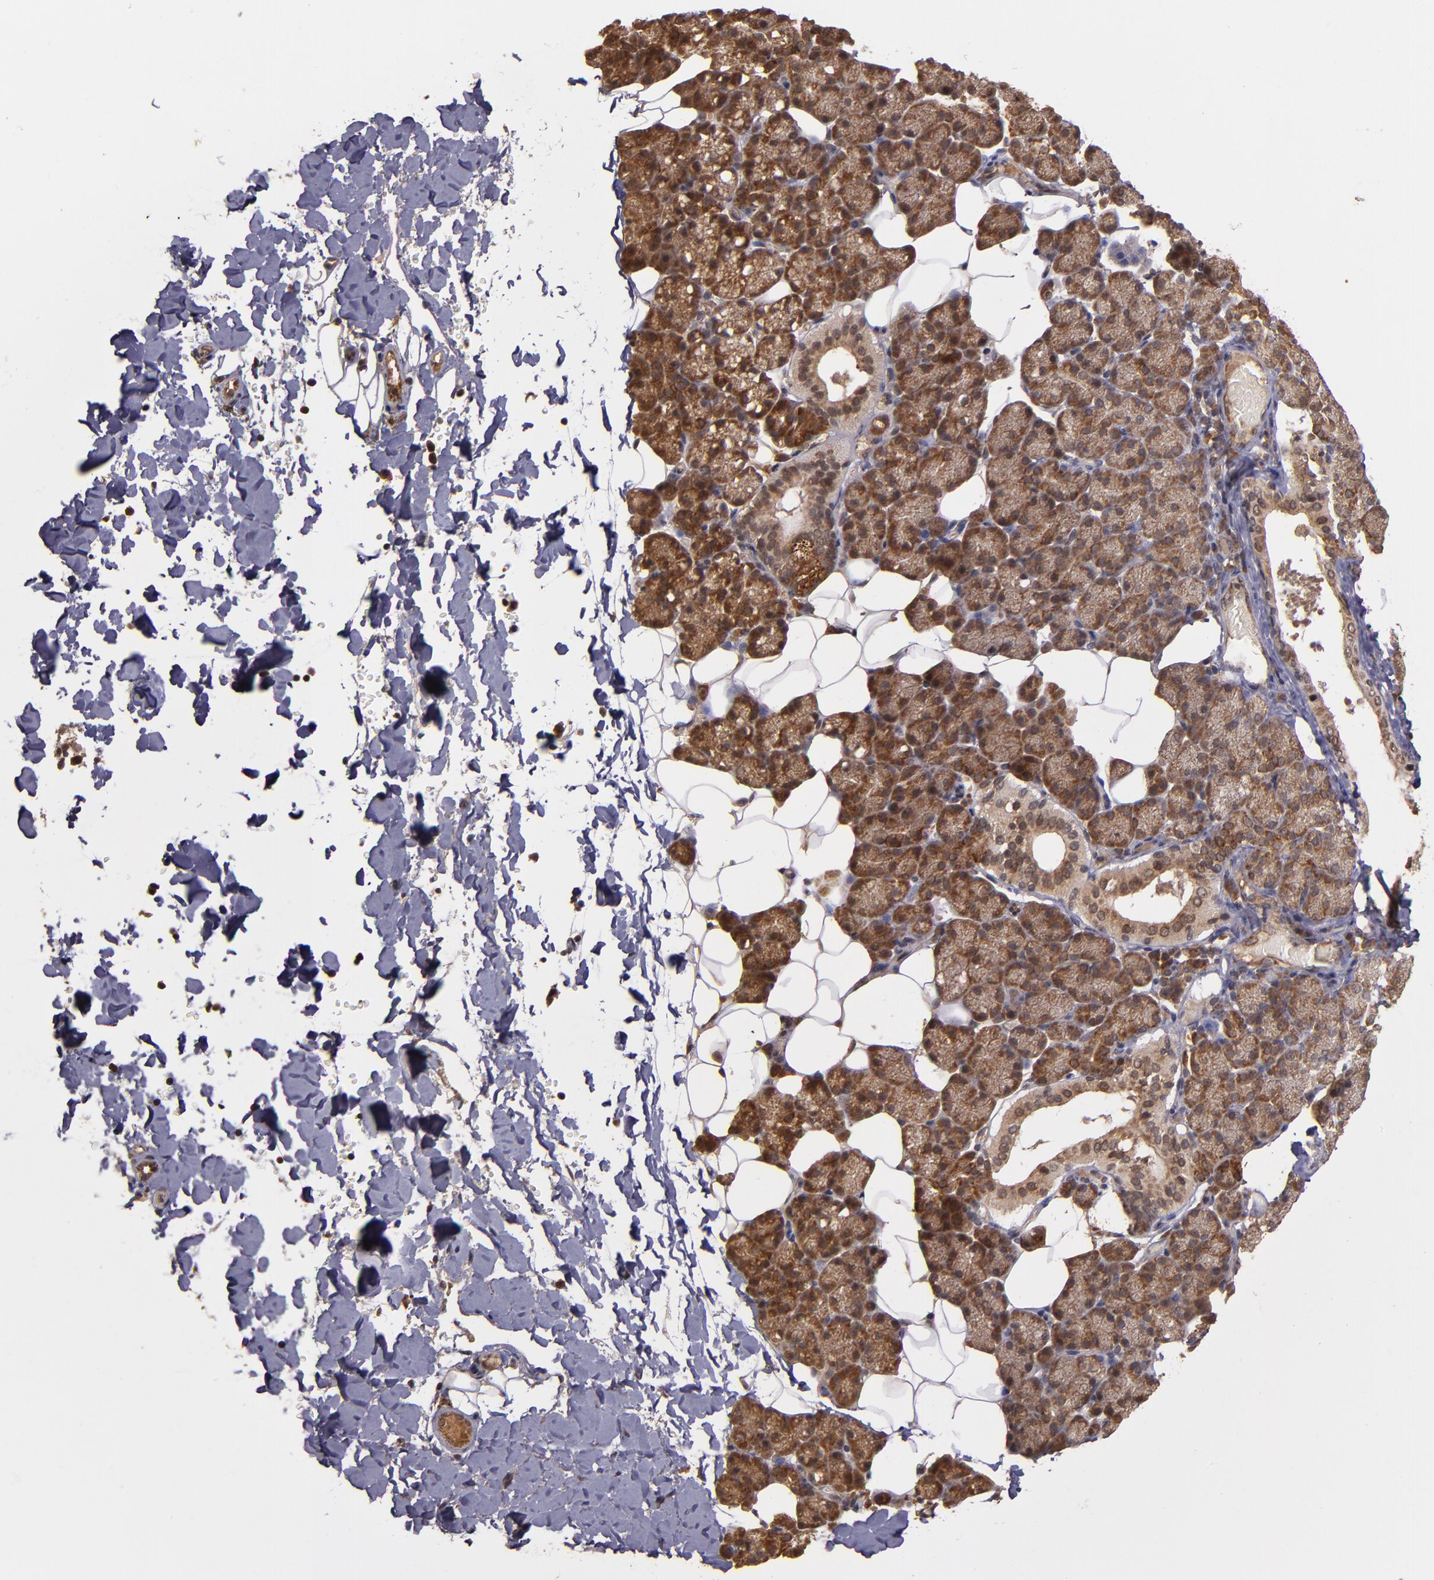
{"staining": {"intensity": "moderate", "quantity": ">75%", "location": "cytoplasmic/membranous"}, "tissue": "salivary gland", "cell_type": "Glandular cells", "image_type": "normal", "snomed": [{"axis": "morphology", "description": "Normal tissue, NOS"}, {"axis": "topography", "description": "Lymph node"}, {"axis": "topography", "description": "Salivary gland"}], "caption": "Protein expression analysis of unremarkable salivary gland shows moderate cytoplasmic/membranous positivity in approximately >75% of glandular cells.", "gene": "RIOK3", "patient": {"sex": "male", "age": 8}}